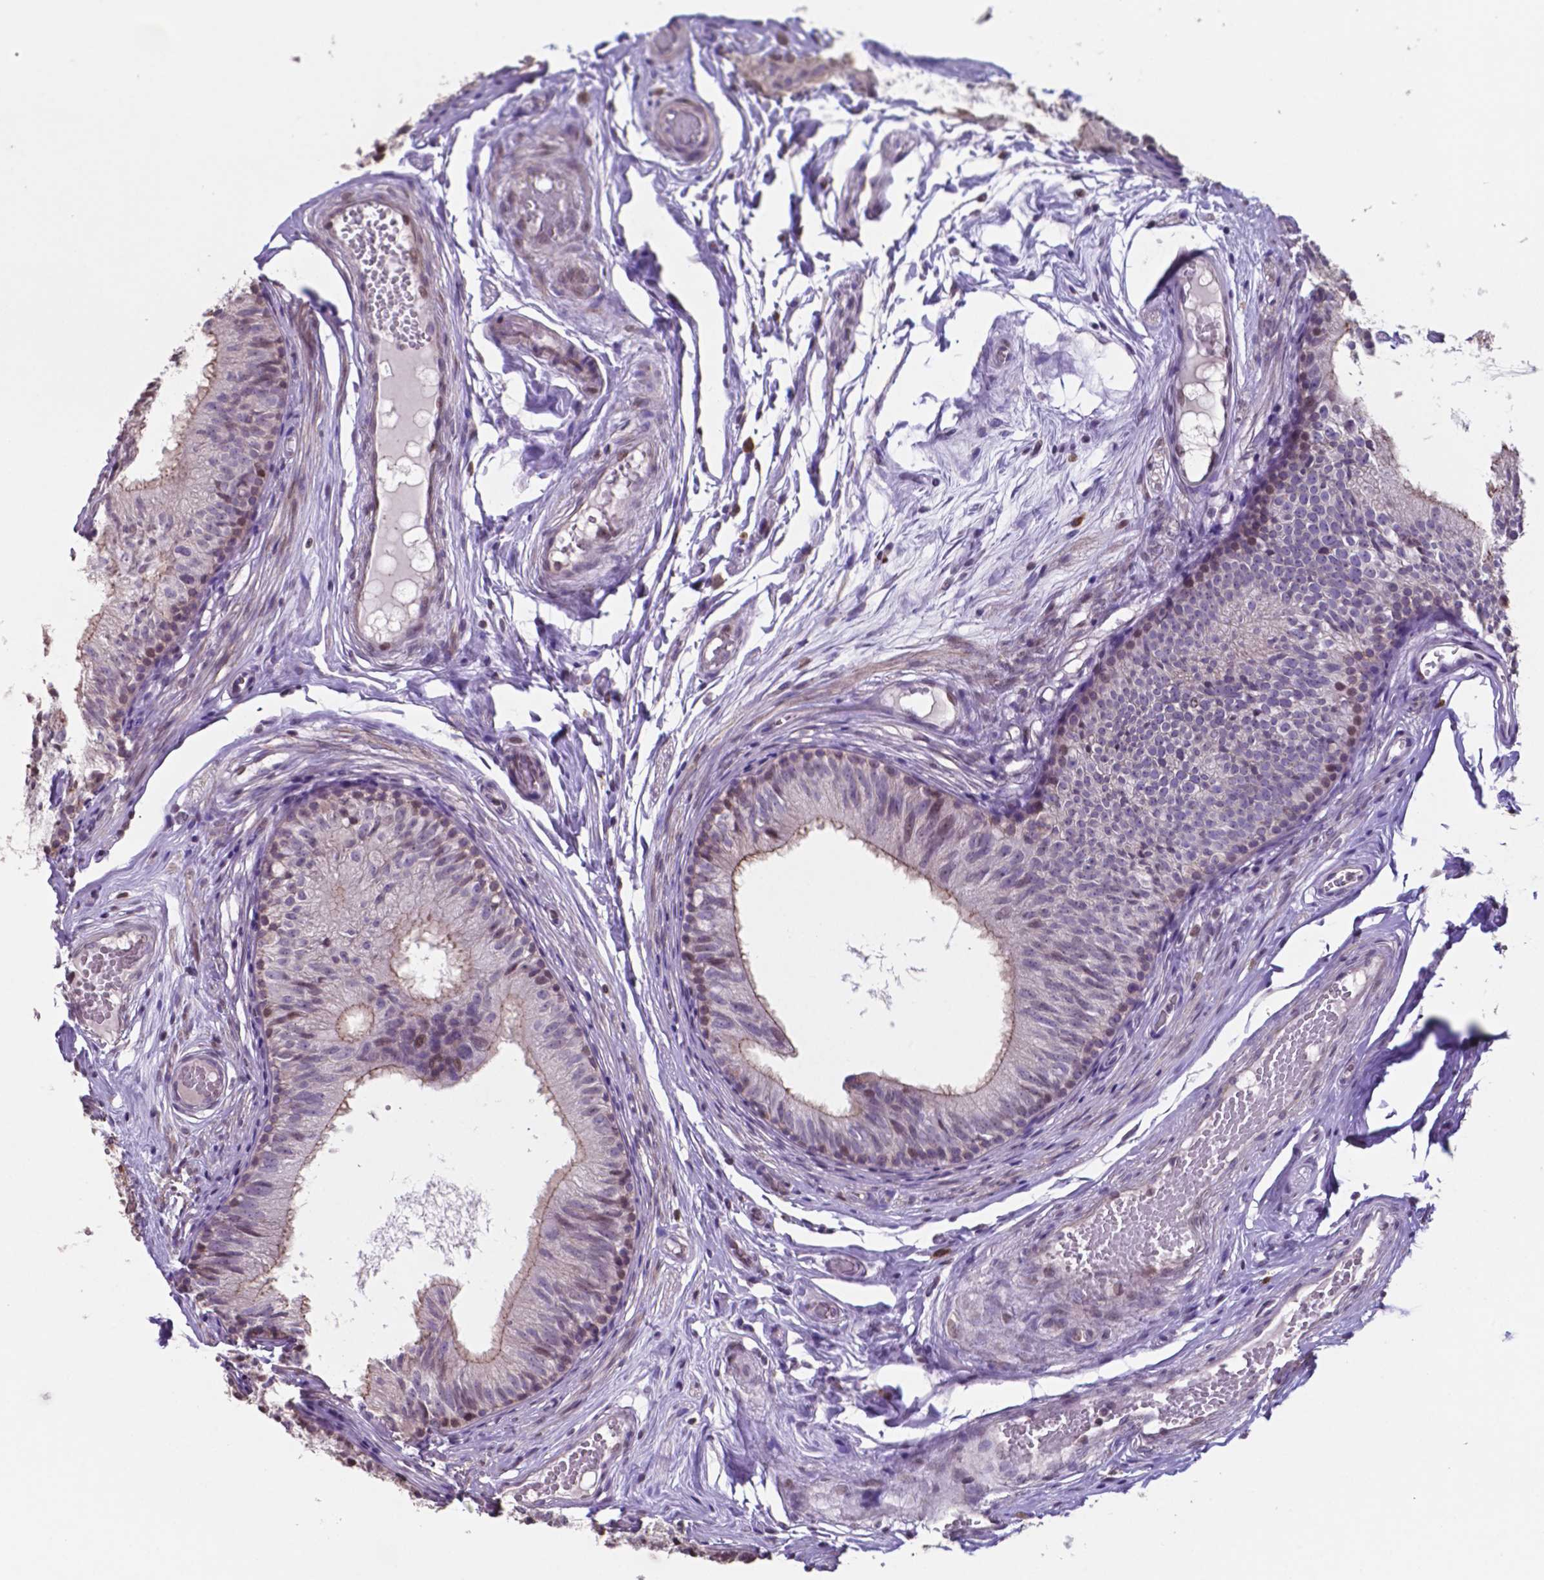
{"staining": {"intensity": "weak", "quantity": "<25%", "location": "cytoplasmic/membranous"}, "tissue": "epididymis", "cell_type": "Glandular cells", "image_type": "normal", "snomed": [{"axis": "morphology", "description": "Normal tissue, NOS"}, {"axis": "topography", "description": "Epididymis"}], "caption": "Glandular cells are negative for protein expression in benign human epididymis.", "gene": "MLC1", "patient": {"sex": "male", "age": 29}}